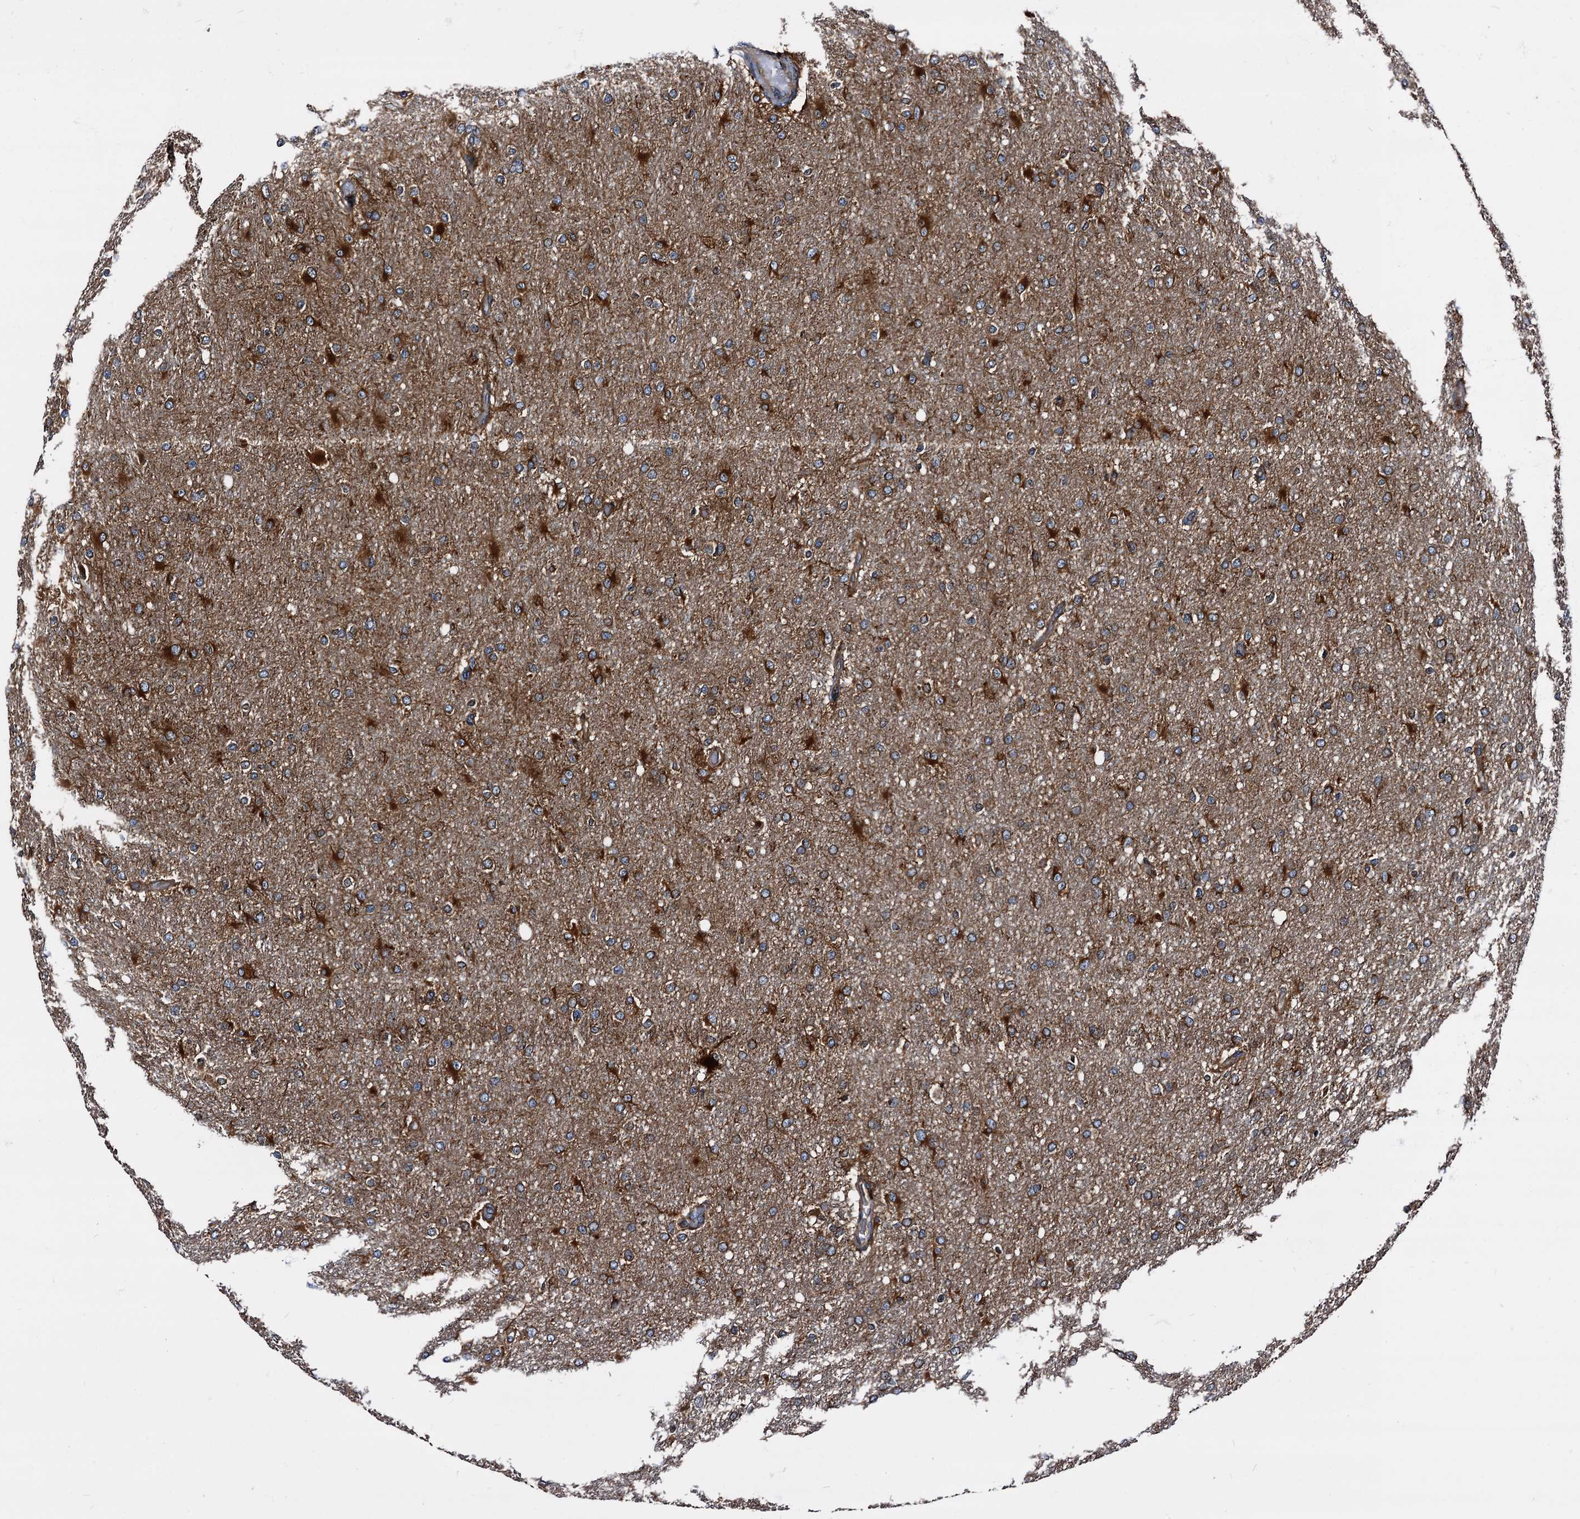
{"staining": {"intensity": "strong", "quantity": ">75%", "location": "cytoplasmic/membranous"}, "tissue": "glioma", "cell_type": "Tumor cells", "image_type": "cancer", "snomed": [{"axis": "morphology", "description": "Glioma, malignant, High grade"}, {"axis": "topography", "description": "Cerebral cortex"}], "caption": "Brown immunohistochemical staining in malignant glioma (high-grade) exhibits strong cytoplasmic/membranous staining in about >75% of tumor cells.", "gene": "PEX5", "patient": {"sex": "female", "age": 36}}